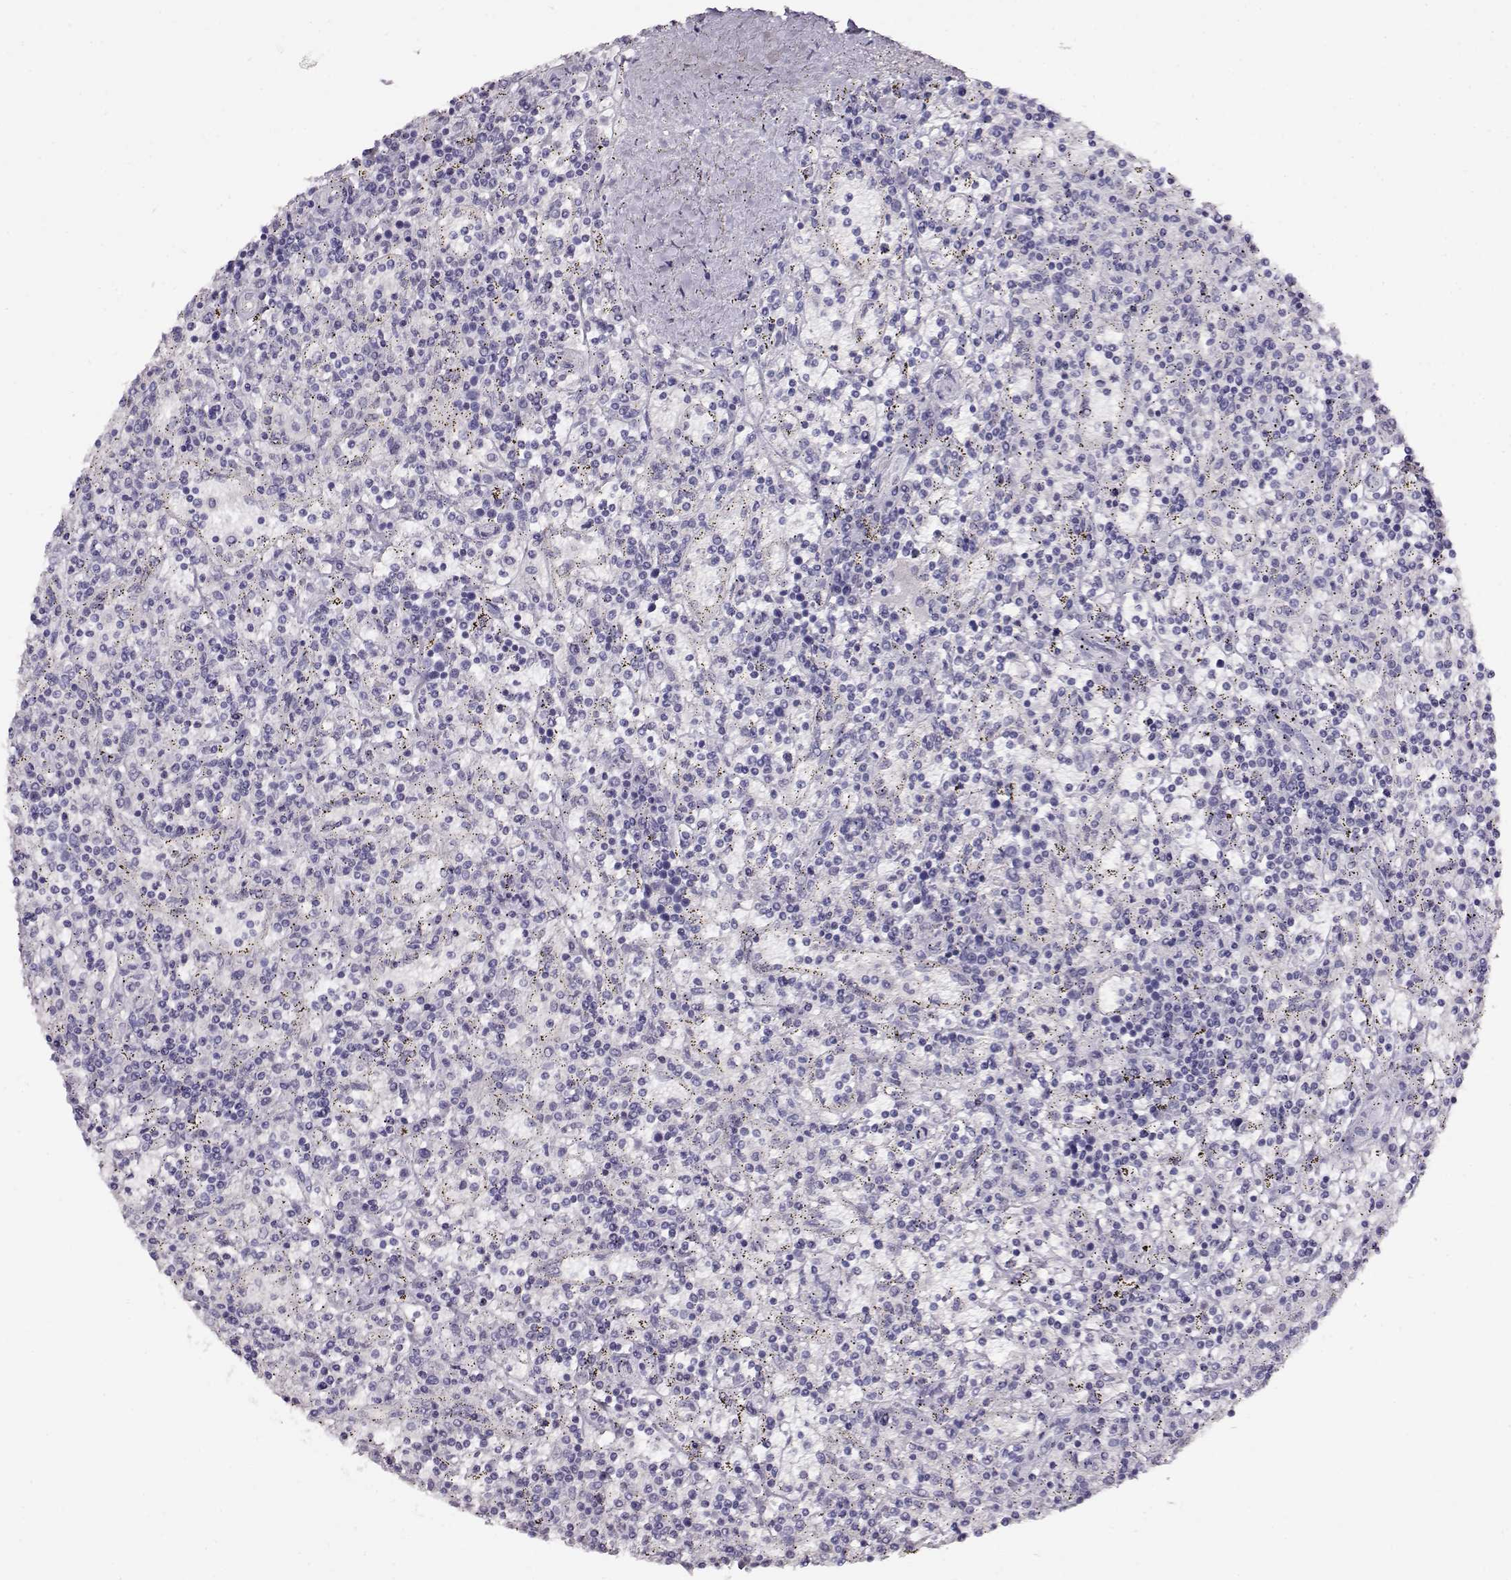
{"staining": {"intensity": "negative", "quantity": "none", "location": "none"}, "tissue": "lymphoma", "cell_type": "Tumor cells", "image_type": "cancer", "snomed": [{"axis": "morphology", "description": "Malignant lymphoma, non-Hodgkin's type, Low grade"}, {"axis": "topography", "description": "Spleen"}], "caption": "IHC of lymphoma reveals no staining in tumor cells. Brightfield microscopy of immunohistochemistry stained with DAB (brown) and hematoxylin (blue), captured at high magnification.", "gene": "NDRG4", "patient": {"sex": "male", "age": 62}}